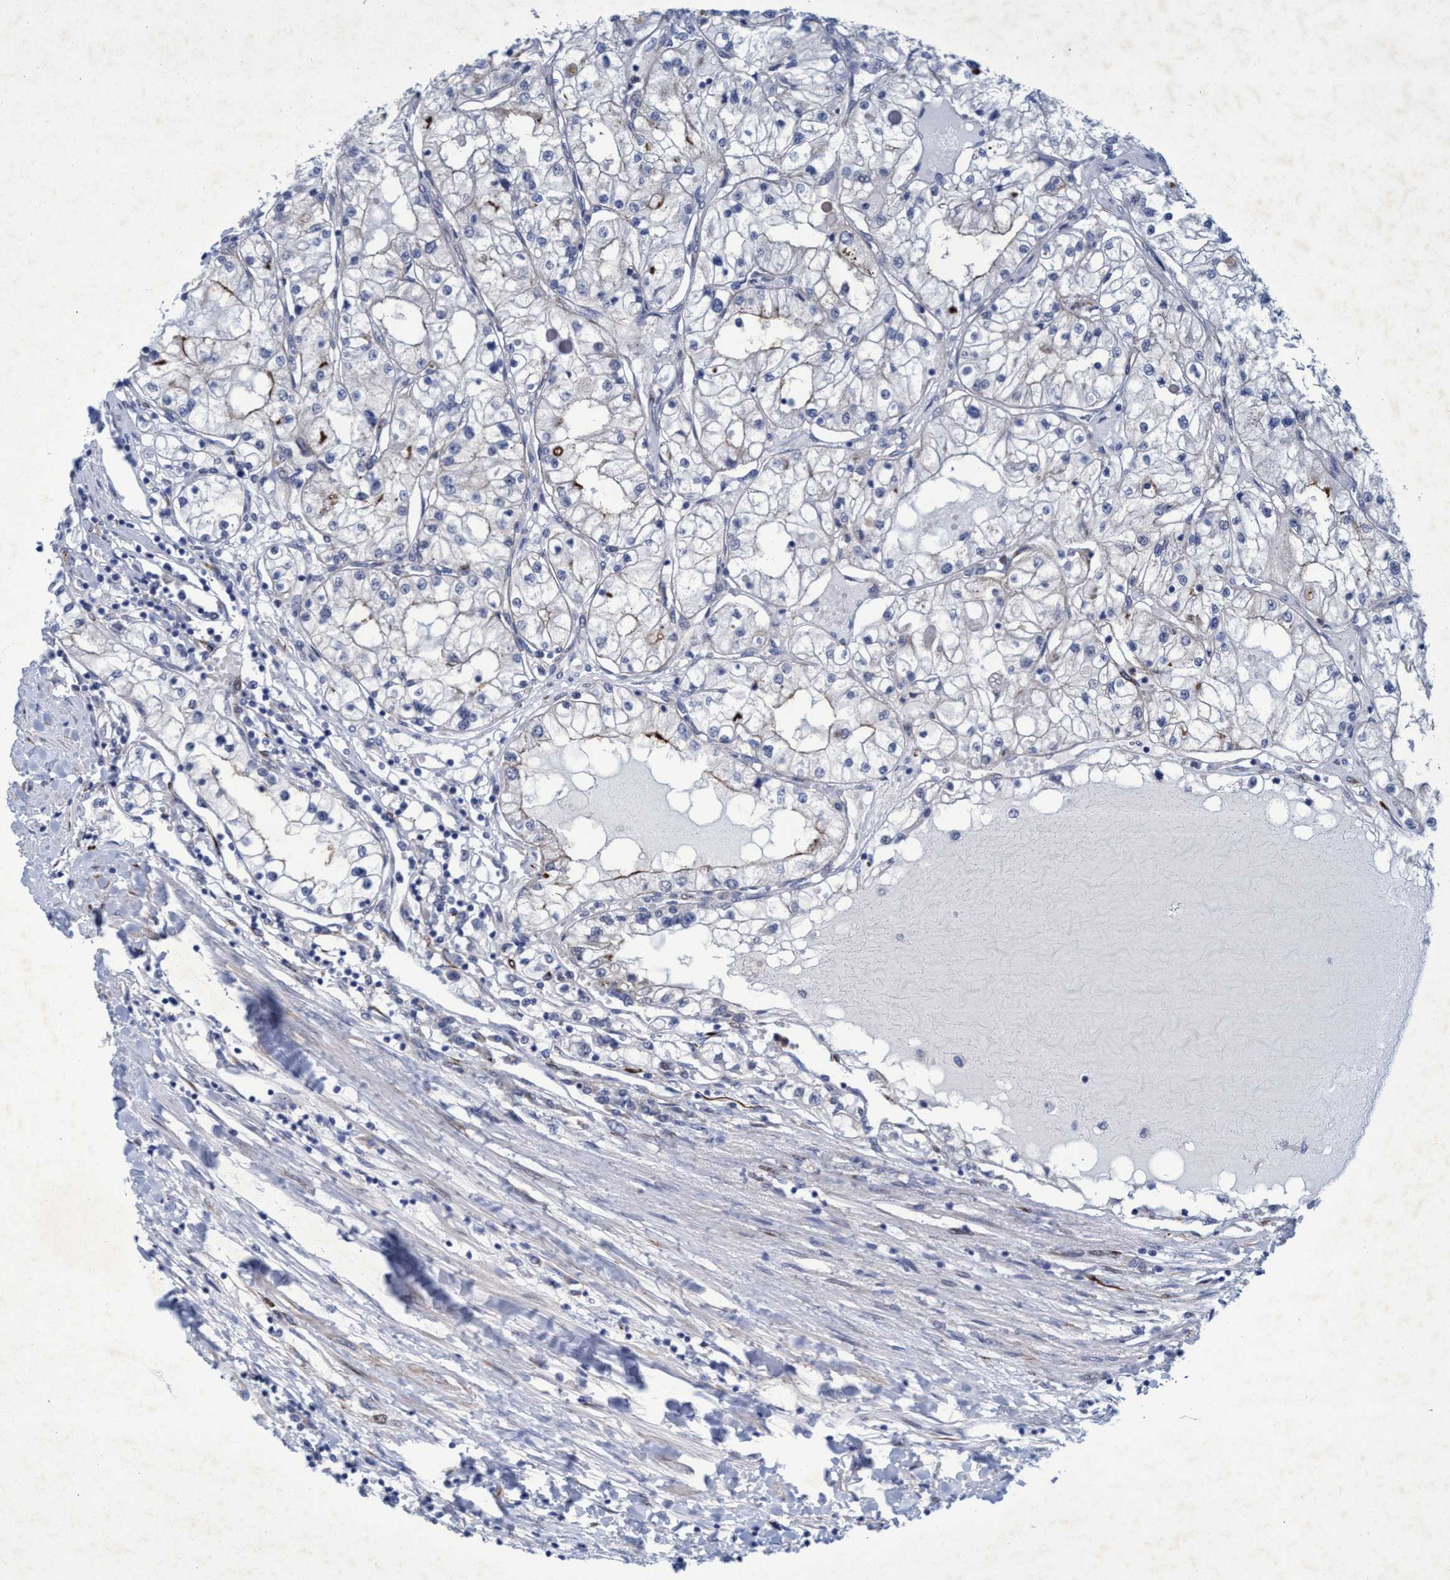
{"staining": {"intensity": "negative", "quantity": "none", "location": "none"}, "tissue": "renal cancer", "cell_type": "Tumor cells", "image_type": "cancer", "snomed": [{"axis": "morphology", "description": "Adenocarcinoma, NOS"}, {"axis": "topography", "description": "Kidney"}], "caption": "DAB immunohistochemical staining of renal adenocarcinoma displays no significant positivity in tumor cells.", "gene": "SLC43A2", "patient": {"sex": "male", "age": 68}}